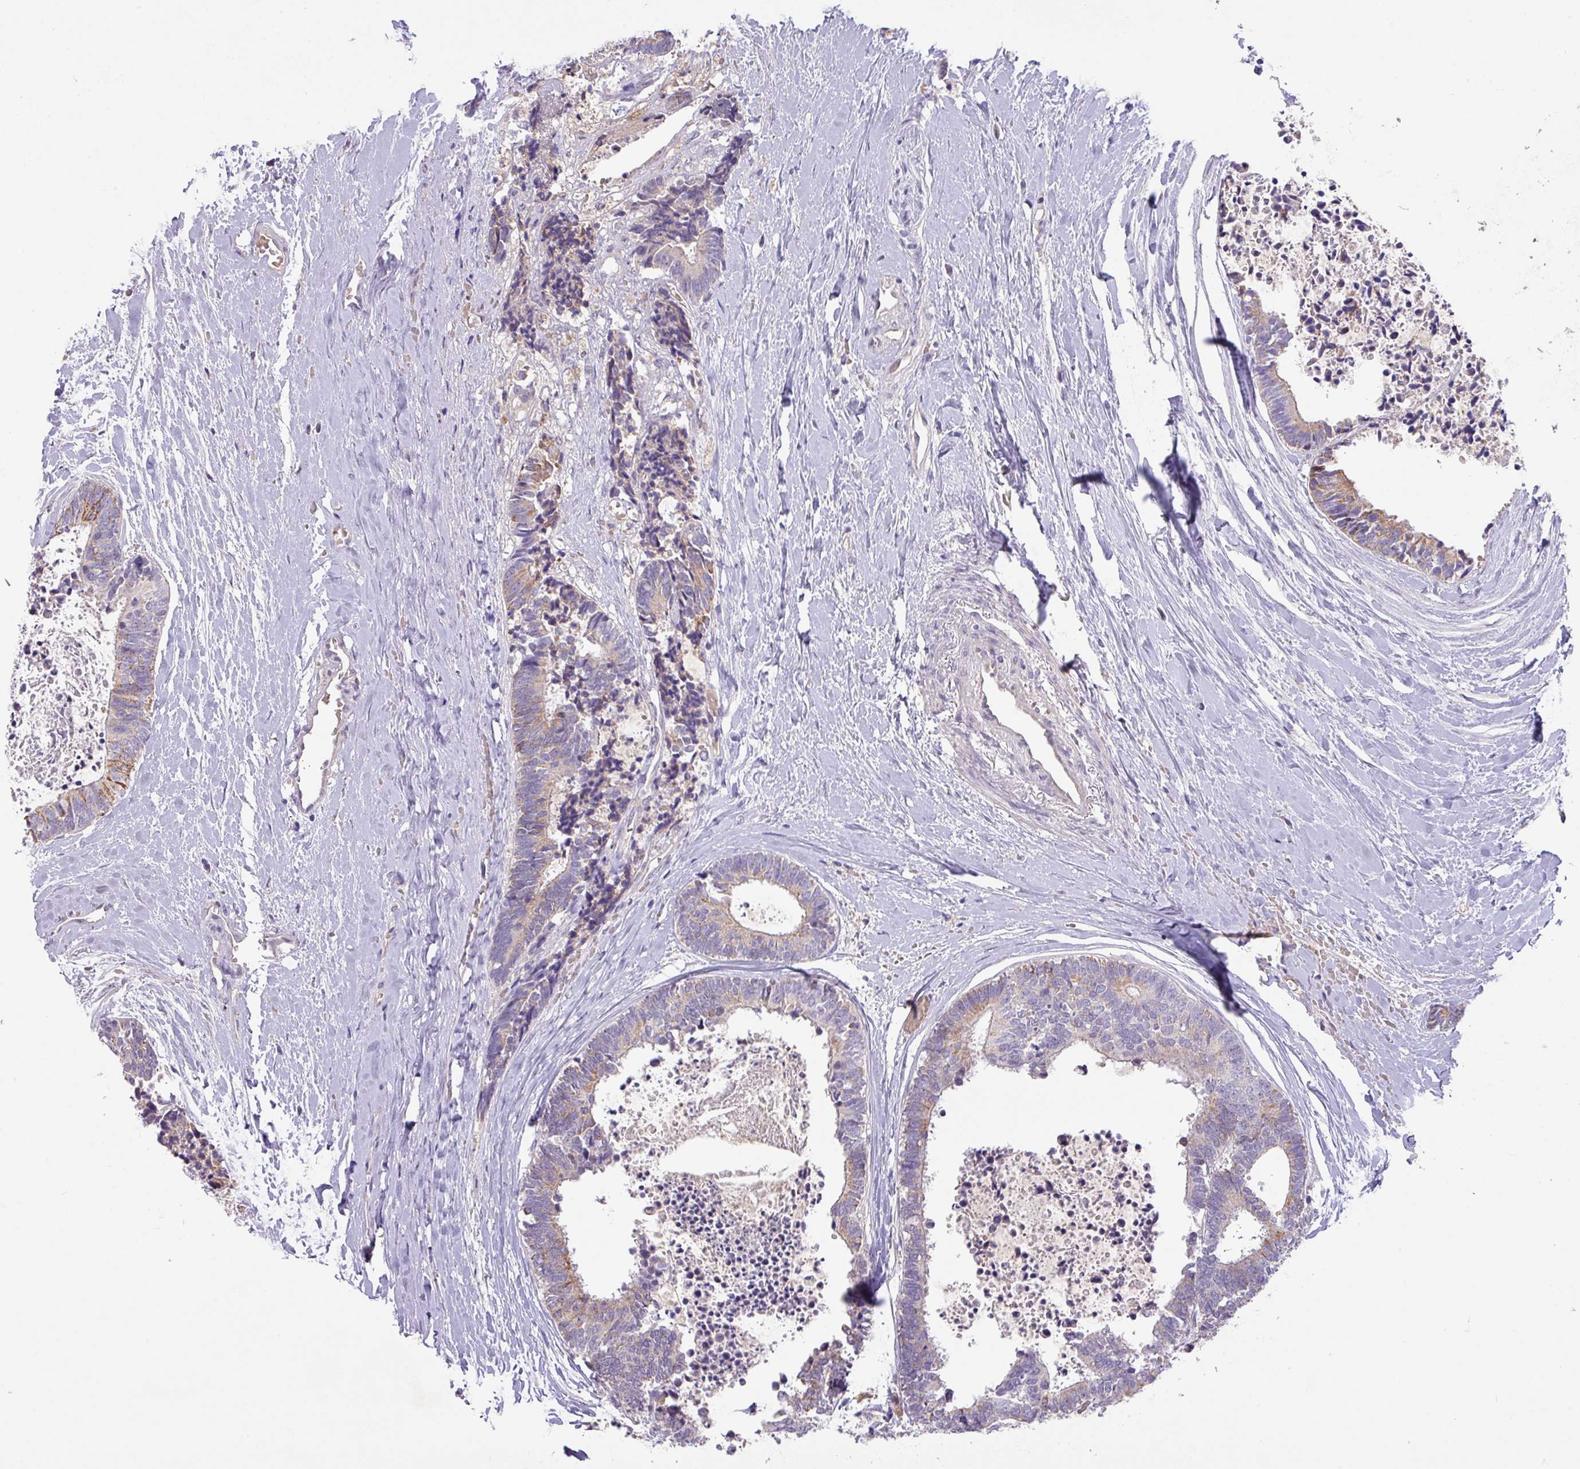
{"staining": {"intensity": "moderate", "quantity": "25%-75%", "location": "cytoplasmic/membranous"}, "tissue": "colorectal cancer", "cell_type": "Tumor cells", "image_type": "cancer", "snomed": [{"axis": "morphology", "description": "Adenocarcinoma, NOS"}, {"axis": "topography", "description": "Colon"}, {"axis": "topography", "description": "Rectum"}], "caption": "Colorectal cancer (adenocarcinoma) stained with a protein marker shows moderate staining in tumor cells.", "gene": "PRADC1", "patient": {"sex": "male", "age": 57}}